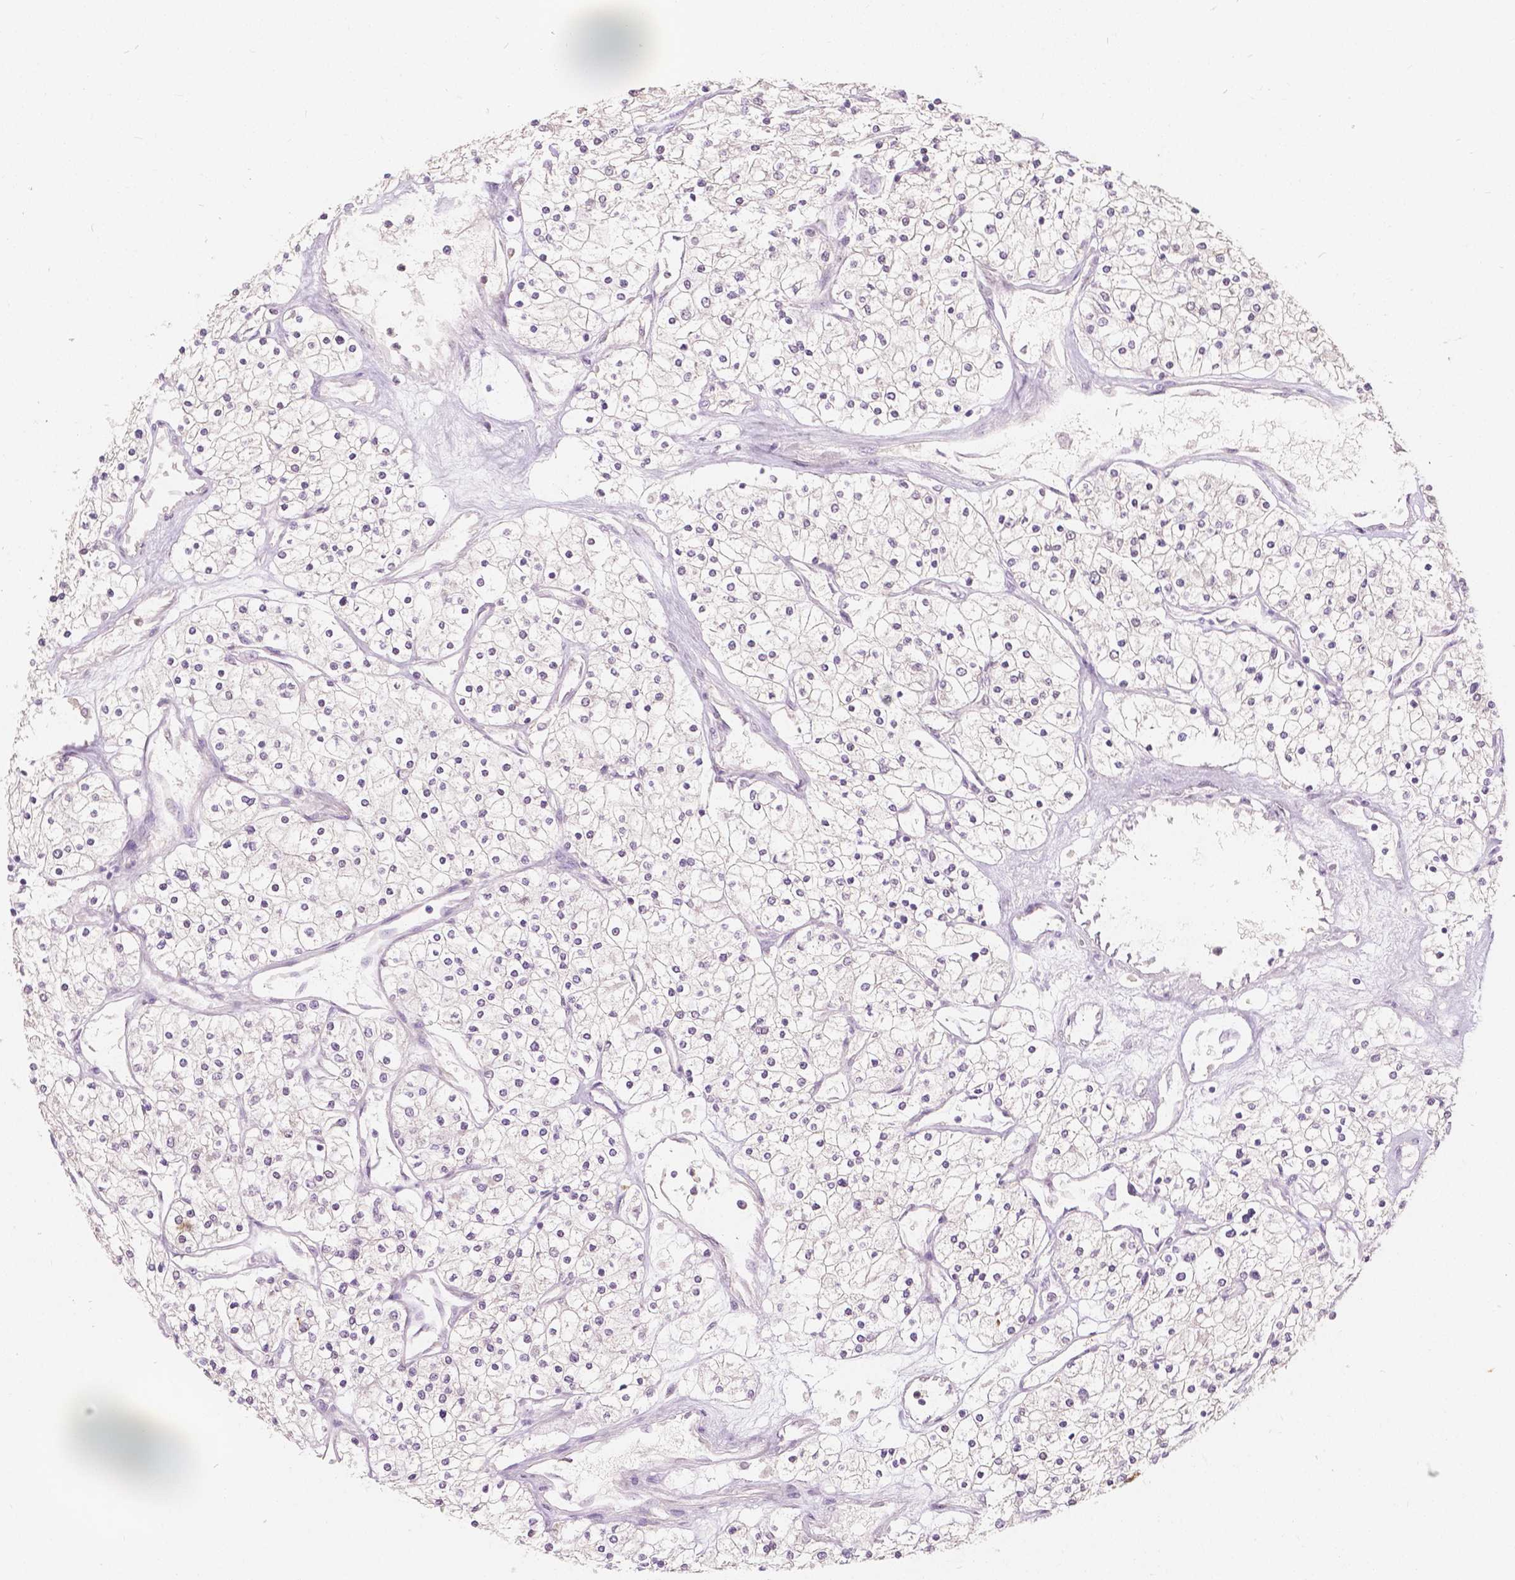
{"staining": {"intensity": "negative", "quantity": "none", "location": "none"}, "tissue": "renal cancer", "cell_type": "Tumor cells", "image_type": "cancer", "snomed": [{"axis": "morphology", "description": "Adenocarcinoma, NOS"}, {"axis": "topography", "description": "Kidney"}], "caption": "The photomicrograph shows no staining of tumor cells in renal cancer (adenocarcinoma).", "gene": "NAPRT", "patient": {"sex": "male", "age": 80}}